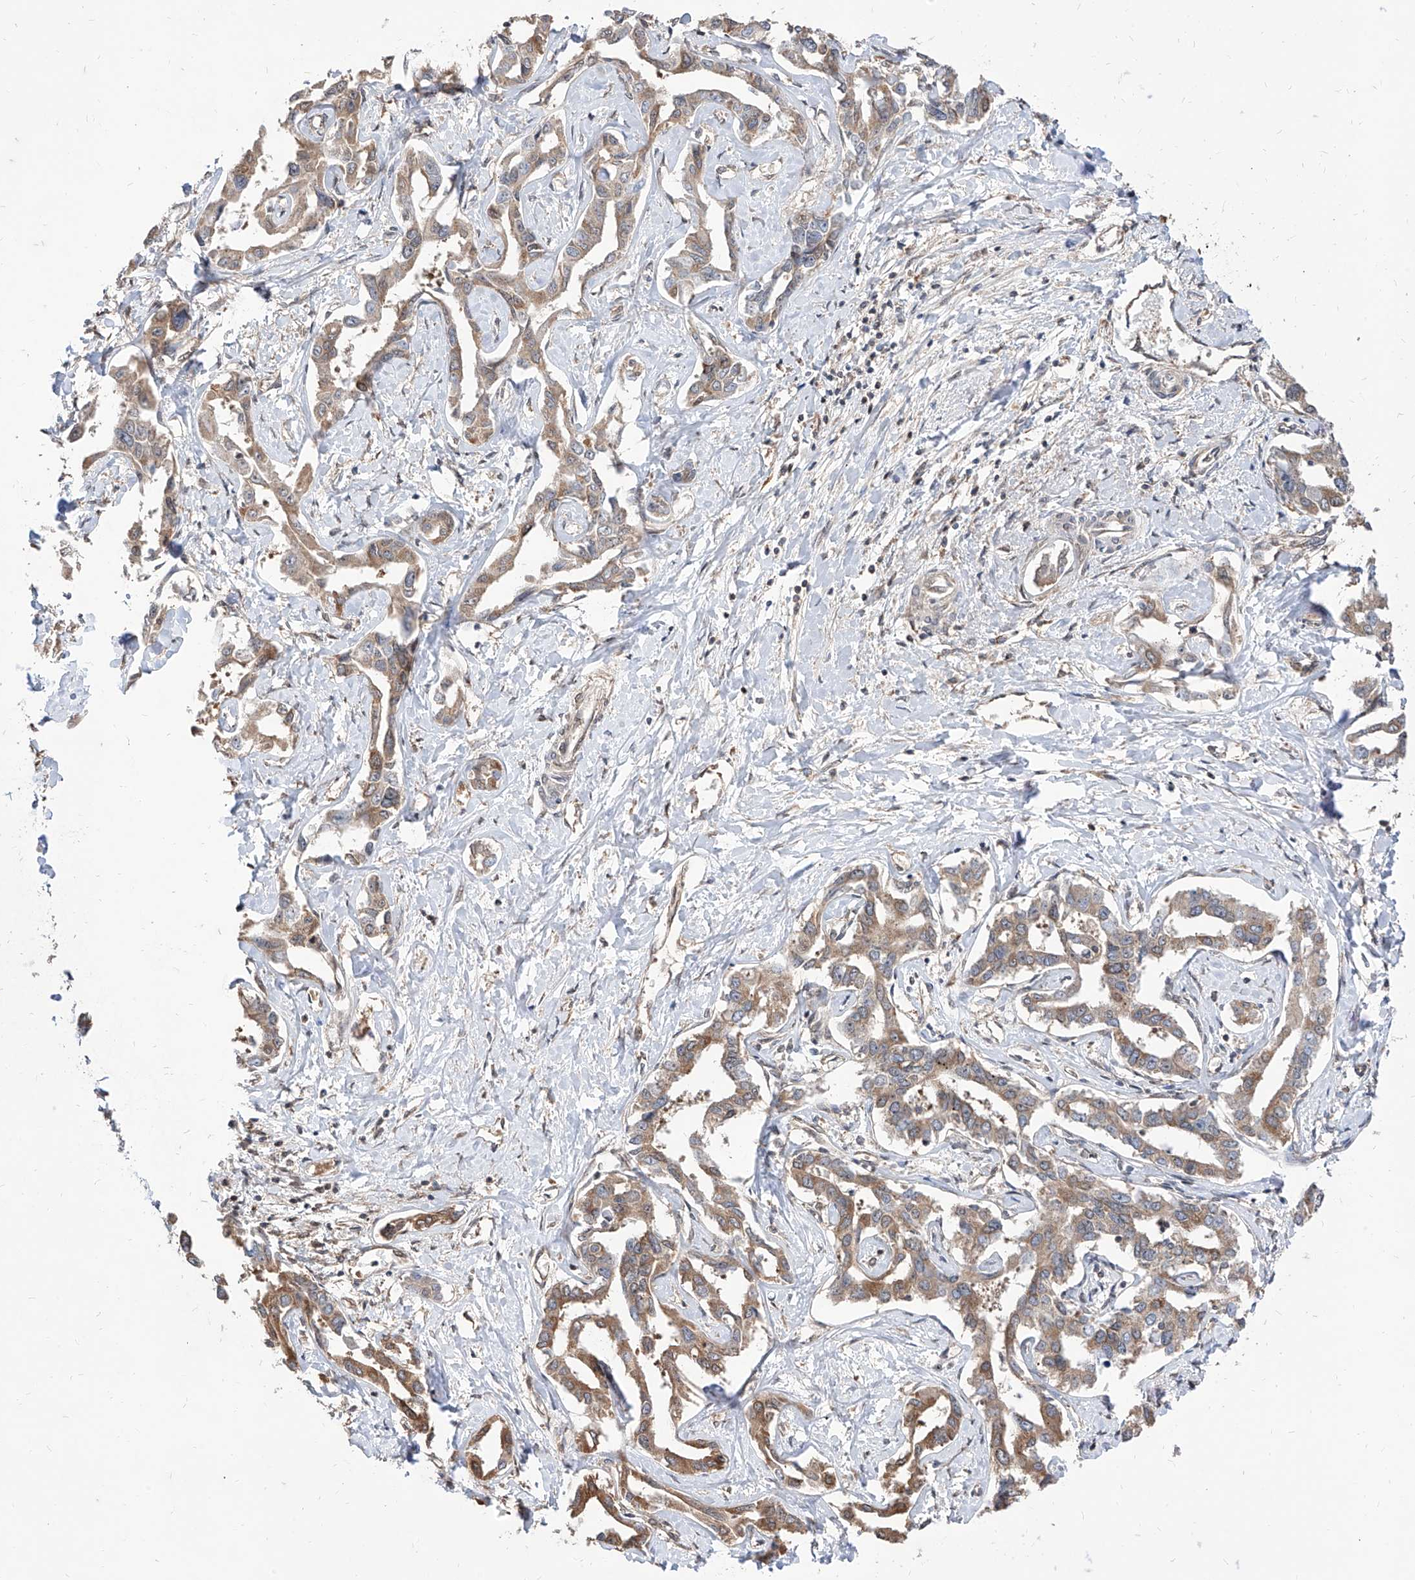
{"staining": {"intensity": "moderate", "quantity": ">75%", "location": "cytoplasmic/membranous"}, "tissue": "liver cancer", "cell_type": "Tumor cells", "image_type": "cancer", "snomed": [{"axis": "morphology", "description": "Cholangiocarcinoma"}, {"axis": "topography", "description": "Liver"}], "caption": "Liver cancer stained with a protein marker displays moderate staining in tumor cells.", "gene": "C8orf82", "patient": {"sex": "male", "age": 59}}